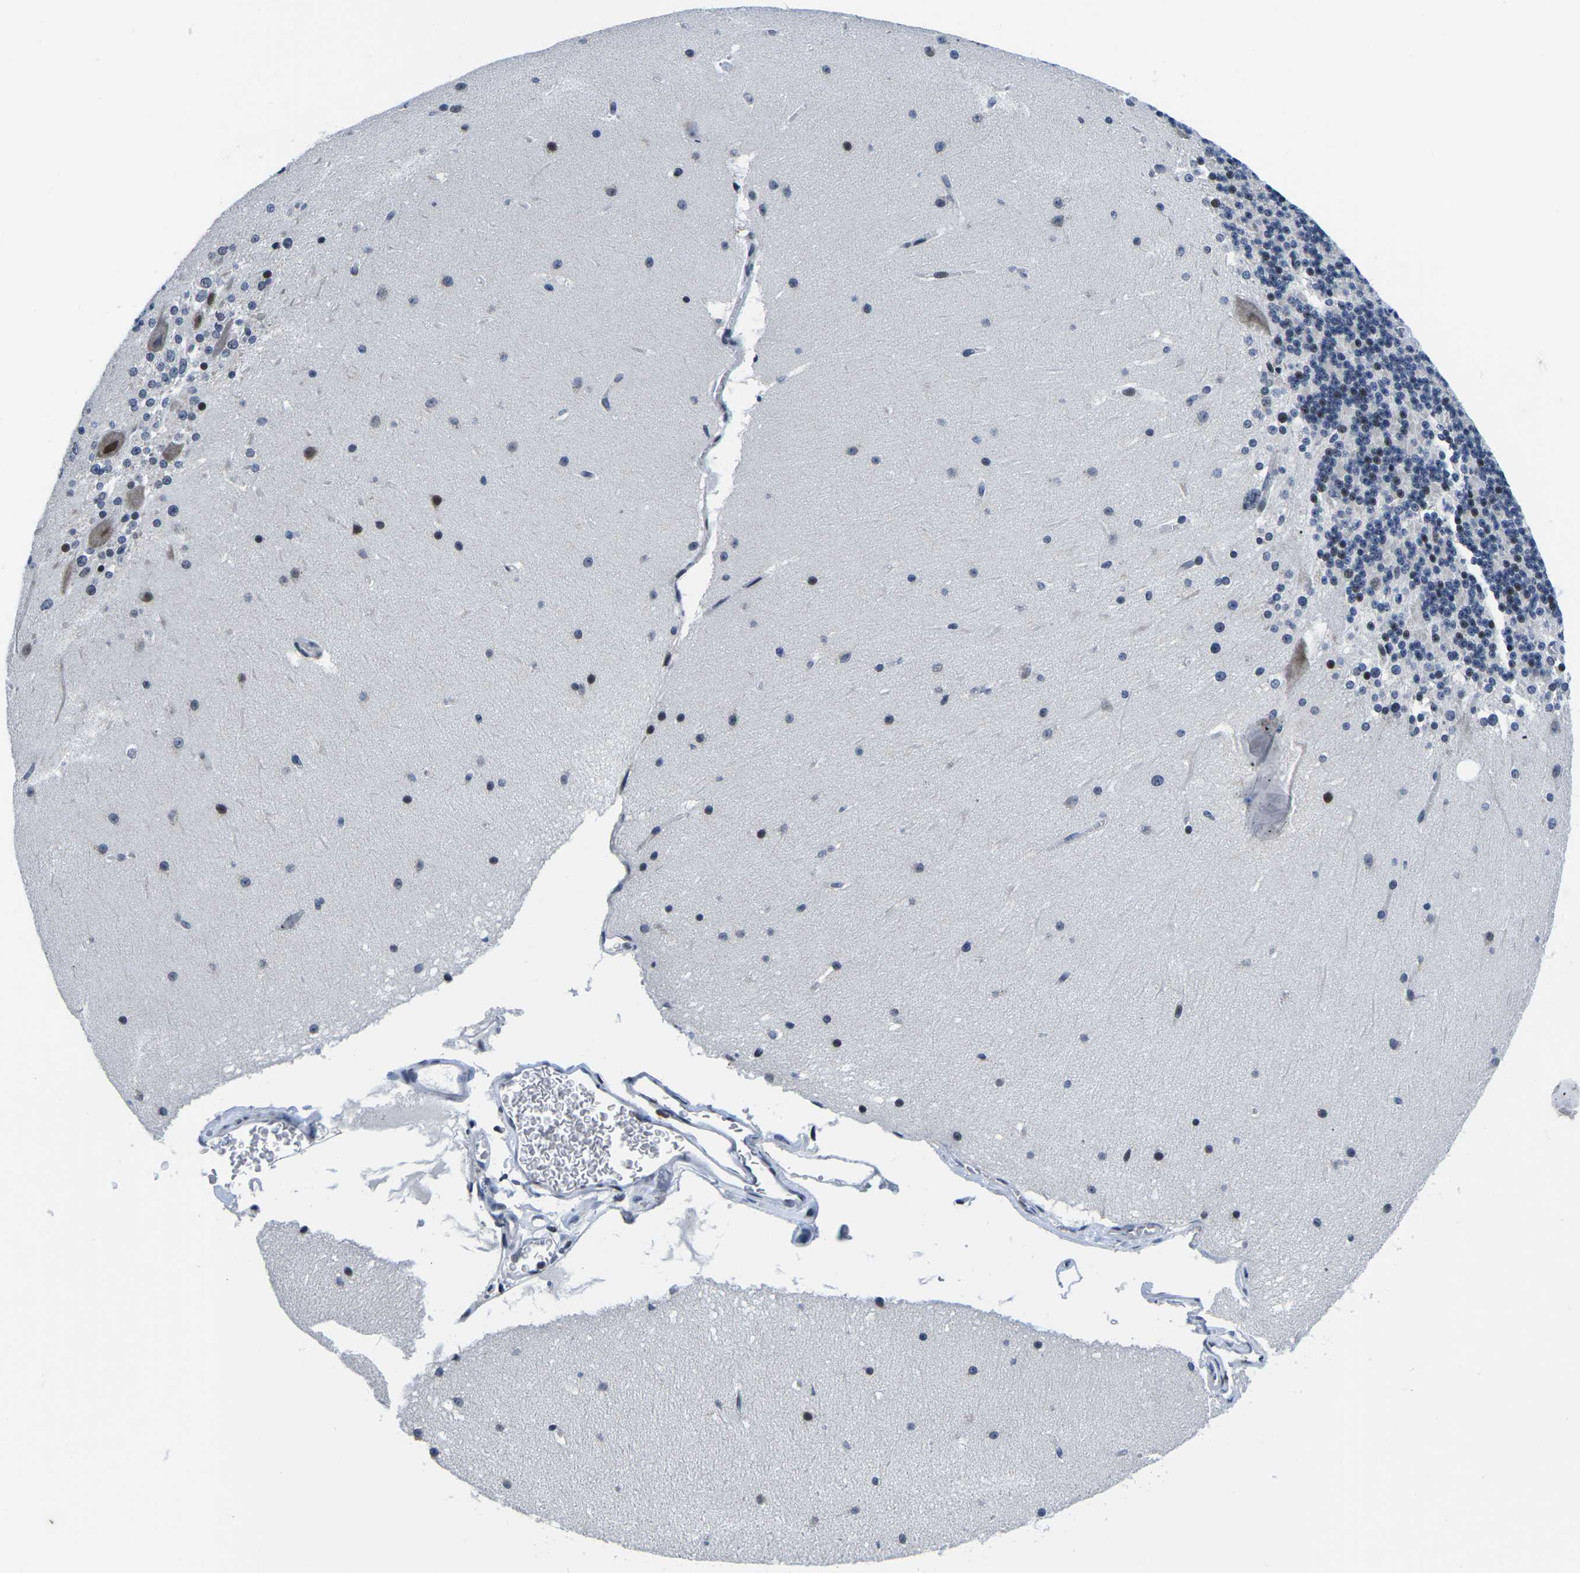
{"staining": {"intensity": "moderate", "quantity": "25%-75%", "location": "nuclear"}, "tissue": "cerebellum", "cell_type": "Cells in granular layer", "image_type": "normal", "snomed": [{"axis": "morphology", "description": "Normal tissue, NOS"}, {"axis": "topography", "description": "Cerebellum"}], "caption": "A brown stain labels moderate nuclear positivity of a protein in cells in granular layer of benign cerebellum. Immunohistochemistry stains the protein of interest in brown and the nuclei are stained blue.", "gene": "CDC73", "patient": {"sex": "female", "age": 19}}